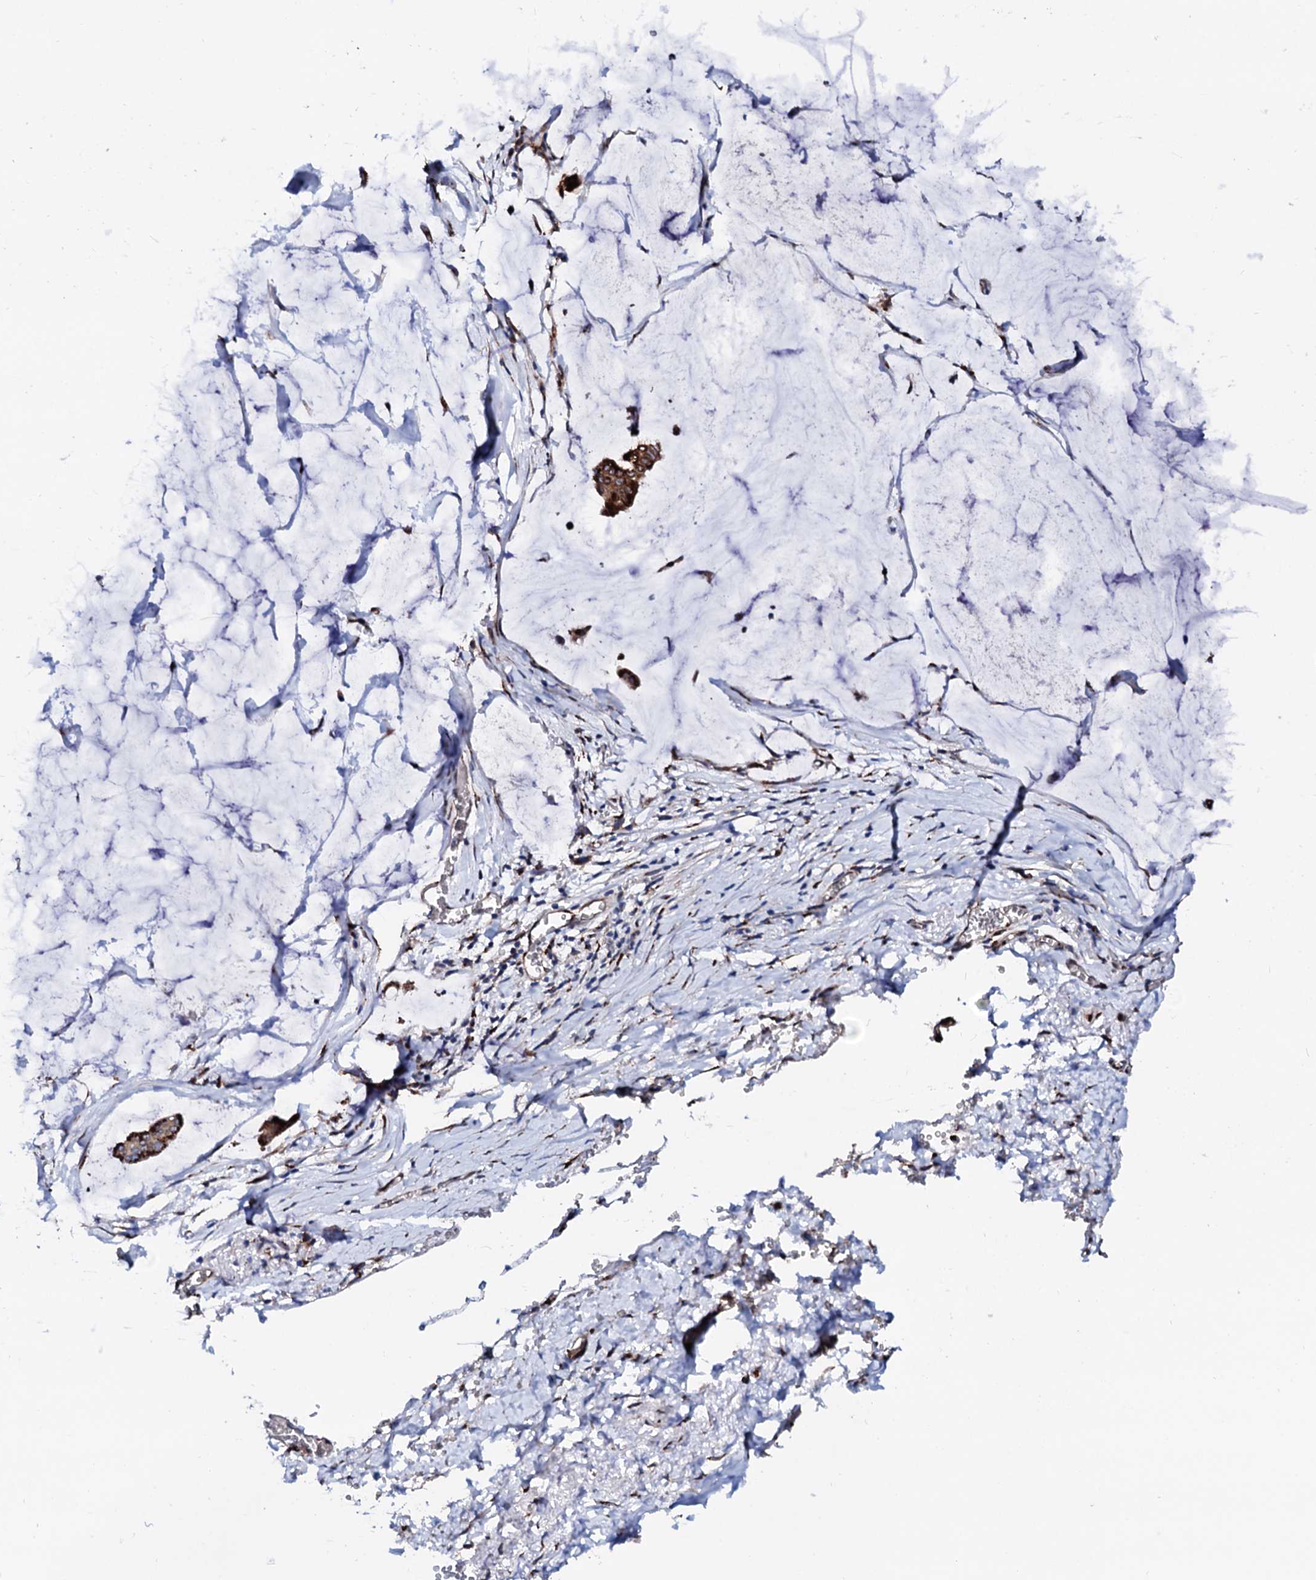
{"staining": {"intensity": "strong", "quantity": ">75%", "location": "cytoplasmic/membranous"}, "tissue": "ovarian cancer", "cell_type": "Tumor cells", "image_type": "cancer", "snomed": [{"axis": "morphology", "description": "Cystadenocarcinoma, mucinous, NOS"}, {"axis": "topography", "description": "Ovary"}], "caption": "This image reveals immunohistochemistry staining of human ovarian cancer, with high strong cytoplasmic/membranous positivity in approximately >75% of tumor cells.", "gene": "TMCO3", "patient": {"sex": "female", "age": 73}}